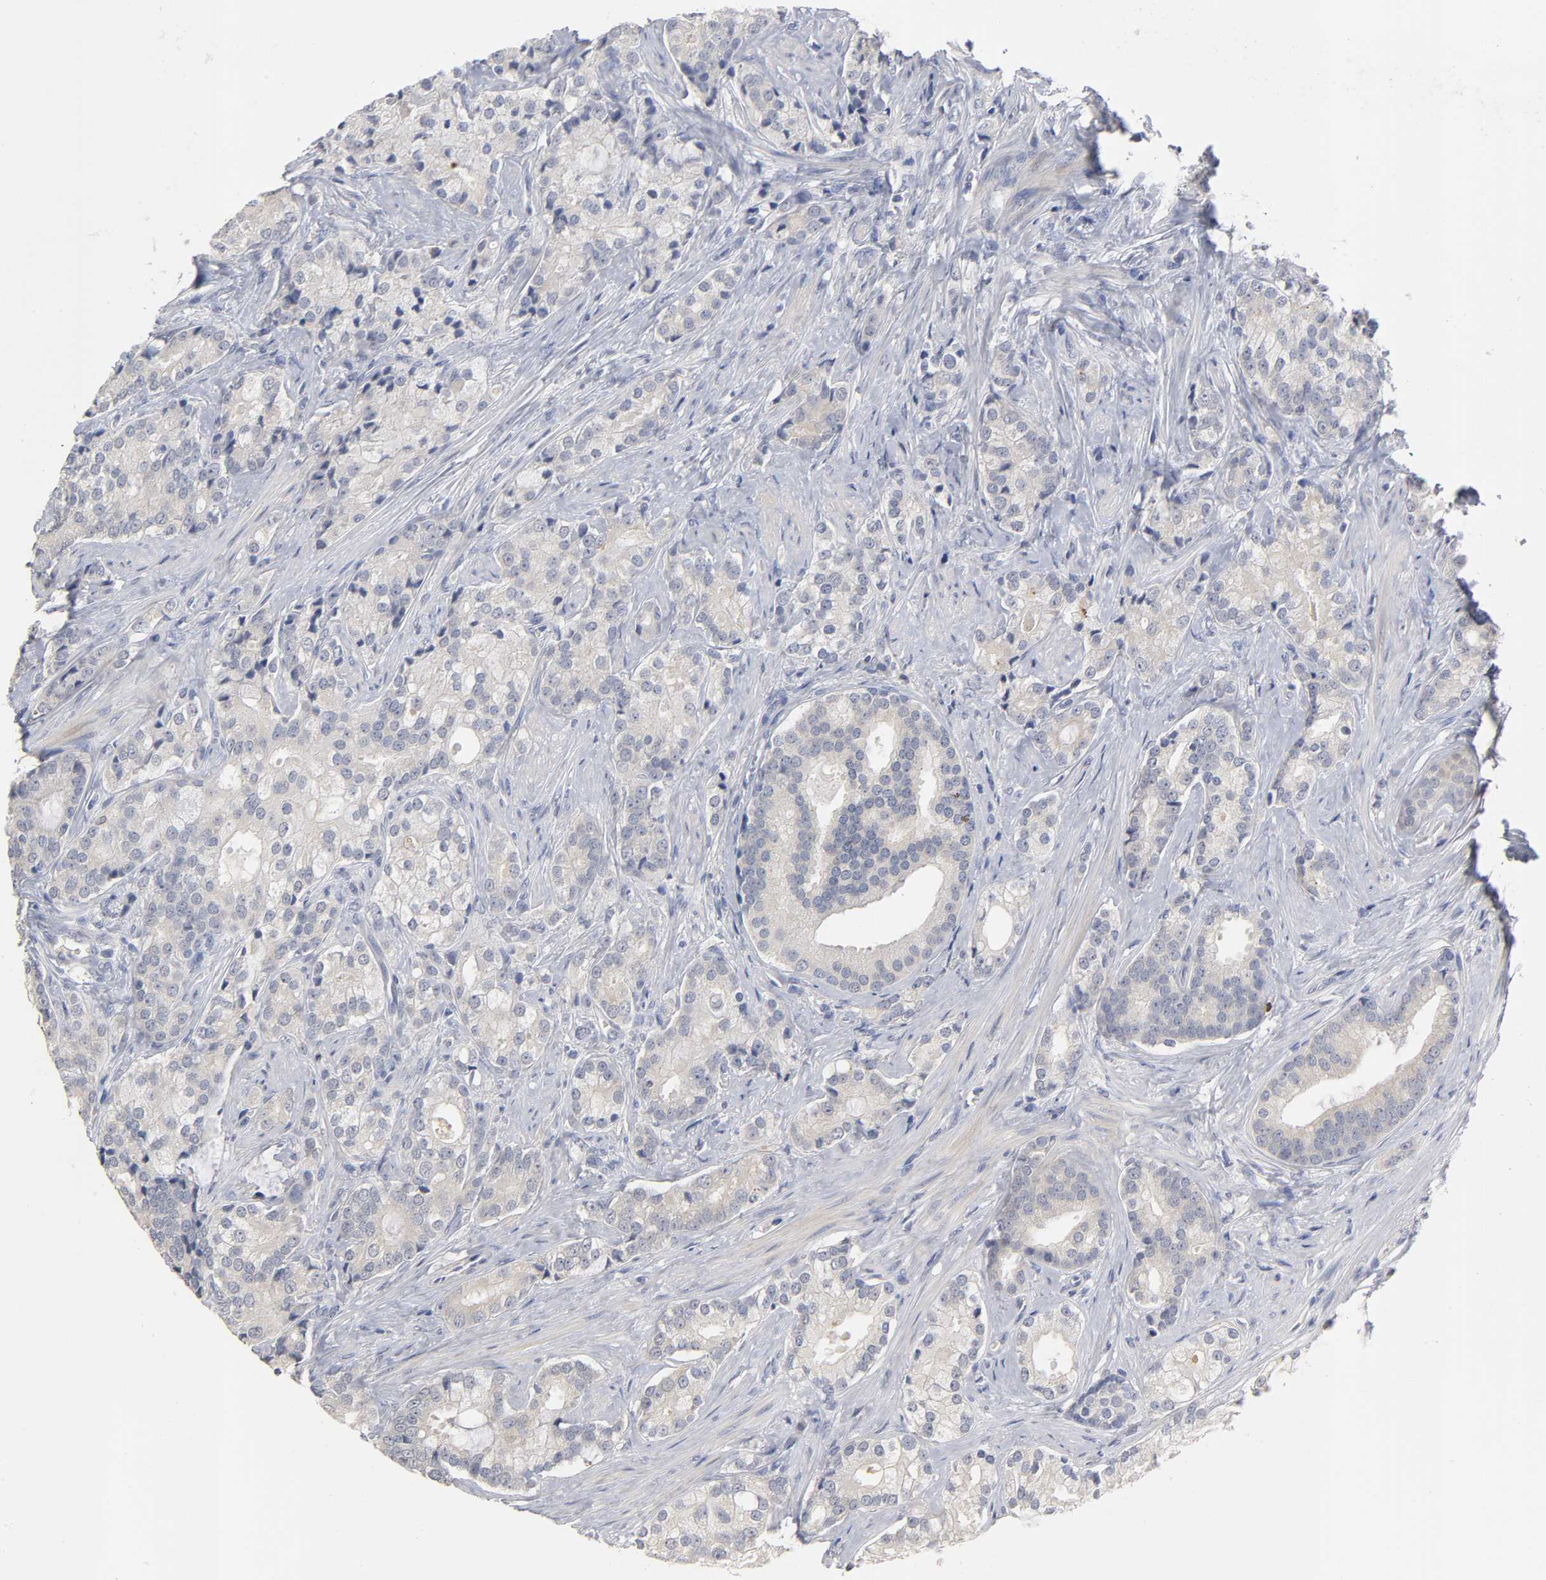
{"staining": {"intensity": "negative", "quantity": "none", "location": "none"}, "tissue": "prostate cancer", "cell_type": "Tumor cells", "image_type": "cancer", "snomed": [{"axis": "morphology", "description": "Adenocarcinoma, Low grade"}, {"axis": "topography", "description": "Prostate"}], "caption": "High power microscopy histopathology image of an immunohistochemistry image of prostate adenocarcinoma (low-grade), revealing no significant staining in tumor cells.", "gene": "OVOL1", "patient": {"sex": "male", "age": 58}}